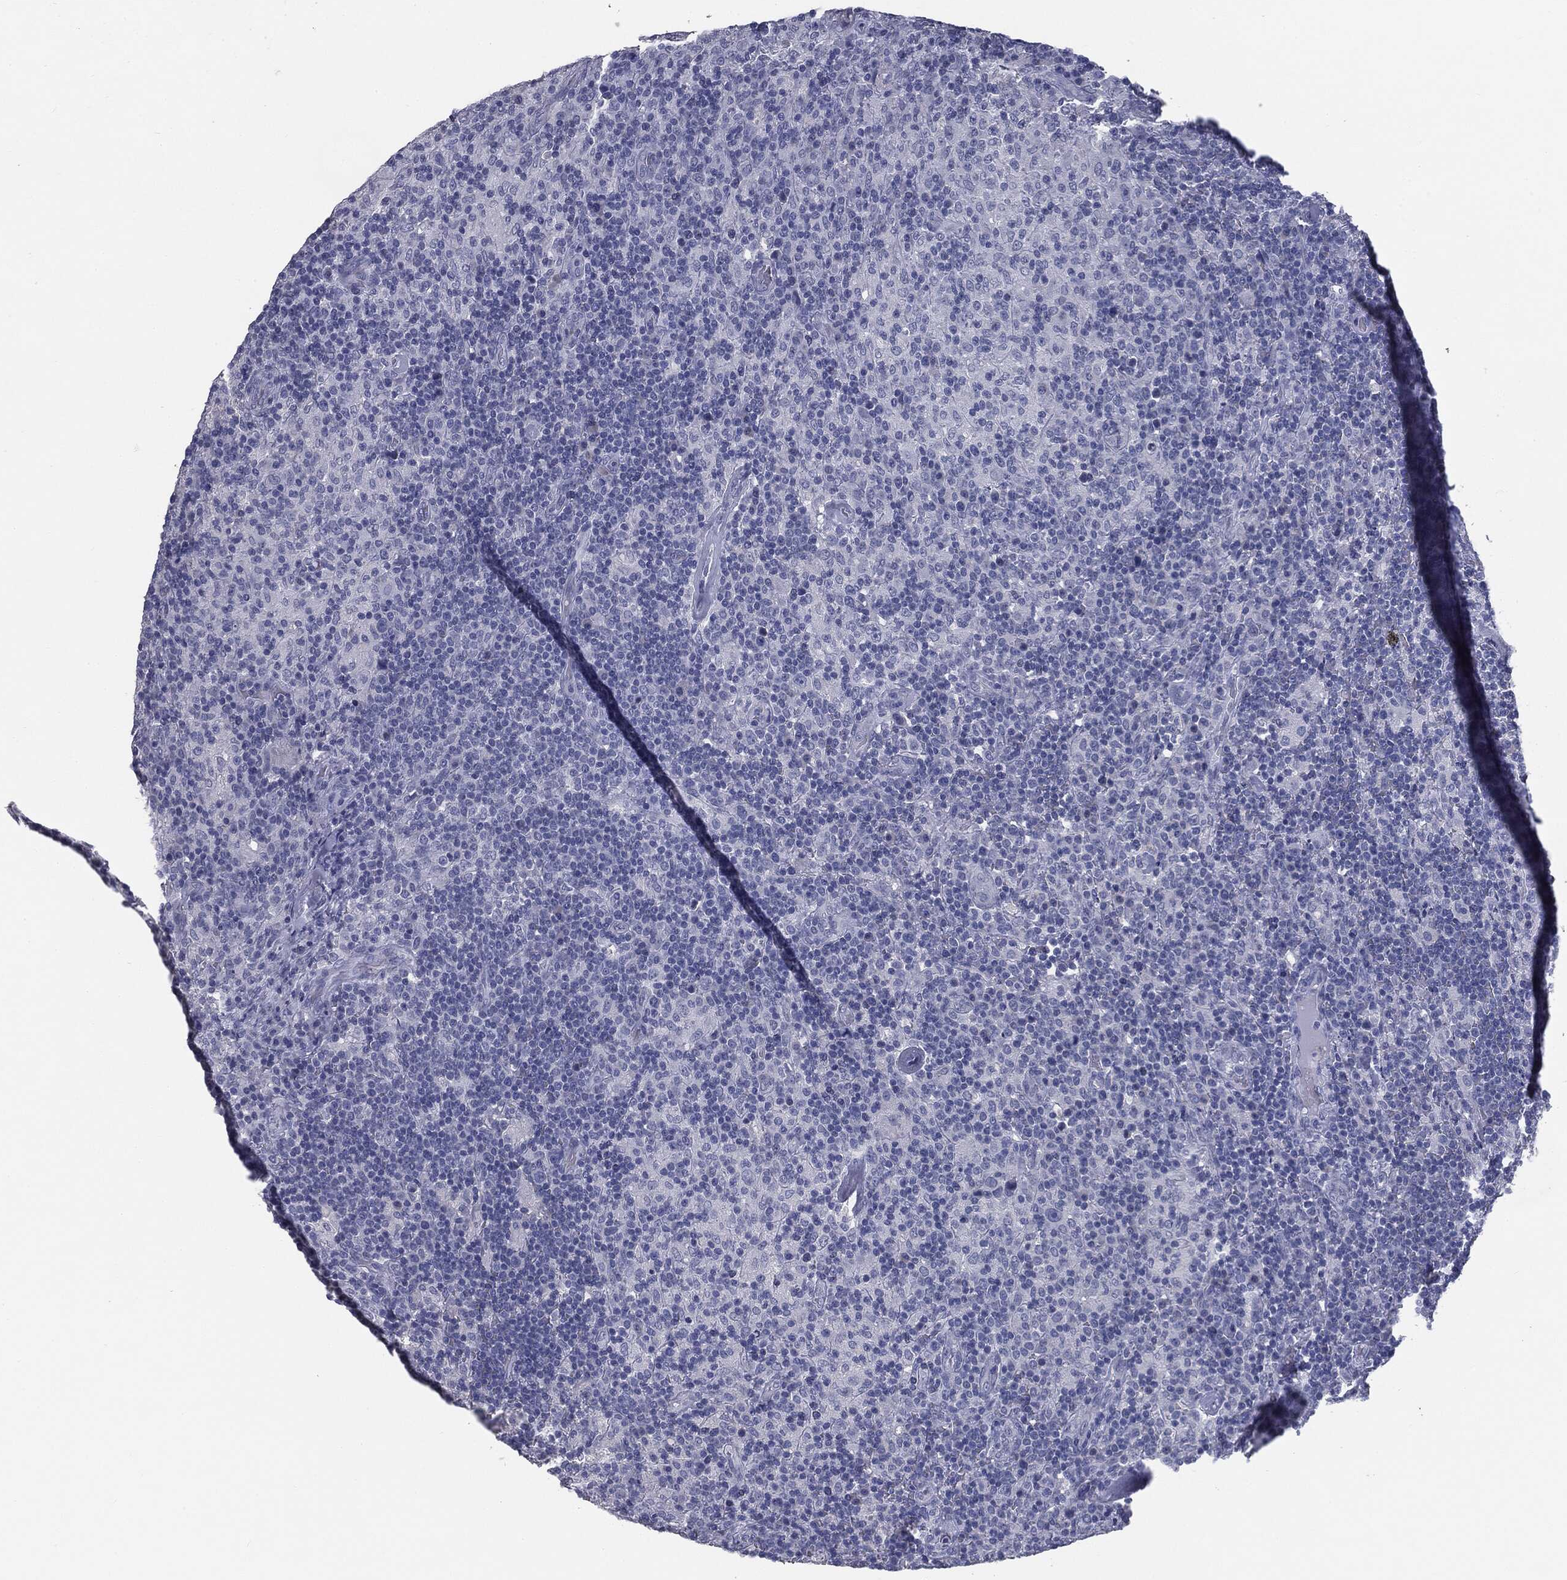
{"staining": {"intensity": "negative", "quantity": "none", "location": "none"}, "tissue": "lymphoma", "cell_type": "Tumor cells", "image_type": "cancer", "snomed": [{"axis": "morphology", "description": "Hodgkin's disease, NOS"}, {"axis": "topography", "description": "Lymph node"}], "caption": "High power microscopy image of an immunohistochemistry photomicrograph of lymphoma, revealing no significant expression in tumor cells.", "gene": "MUC1", "patient": {"sex": "male", "age": 70}}